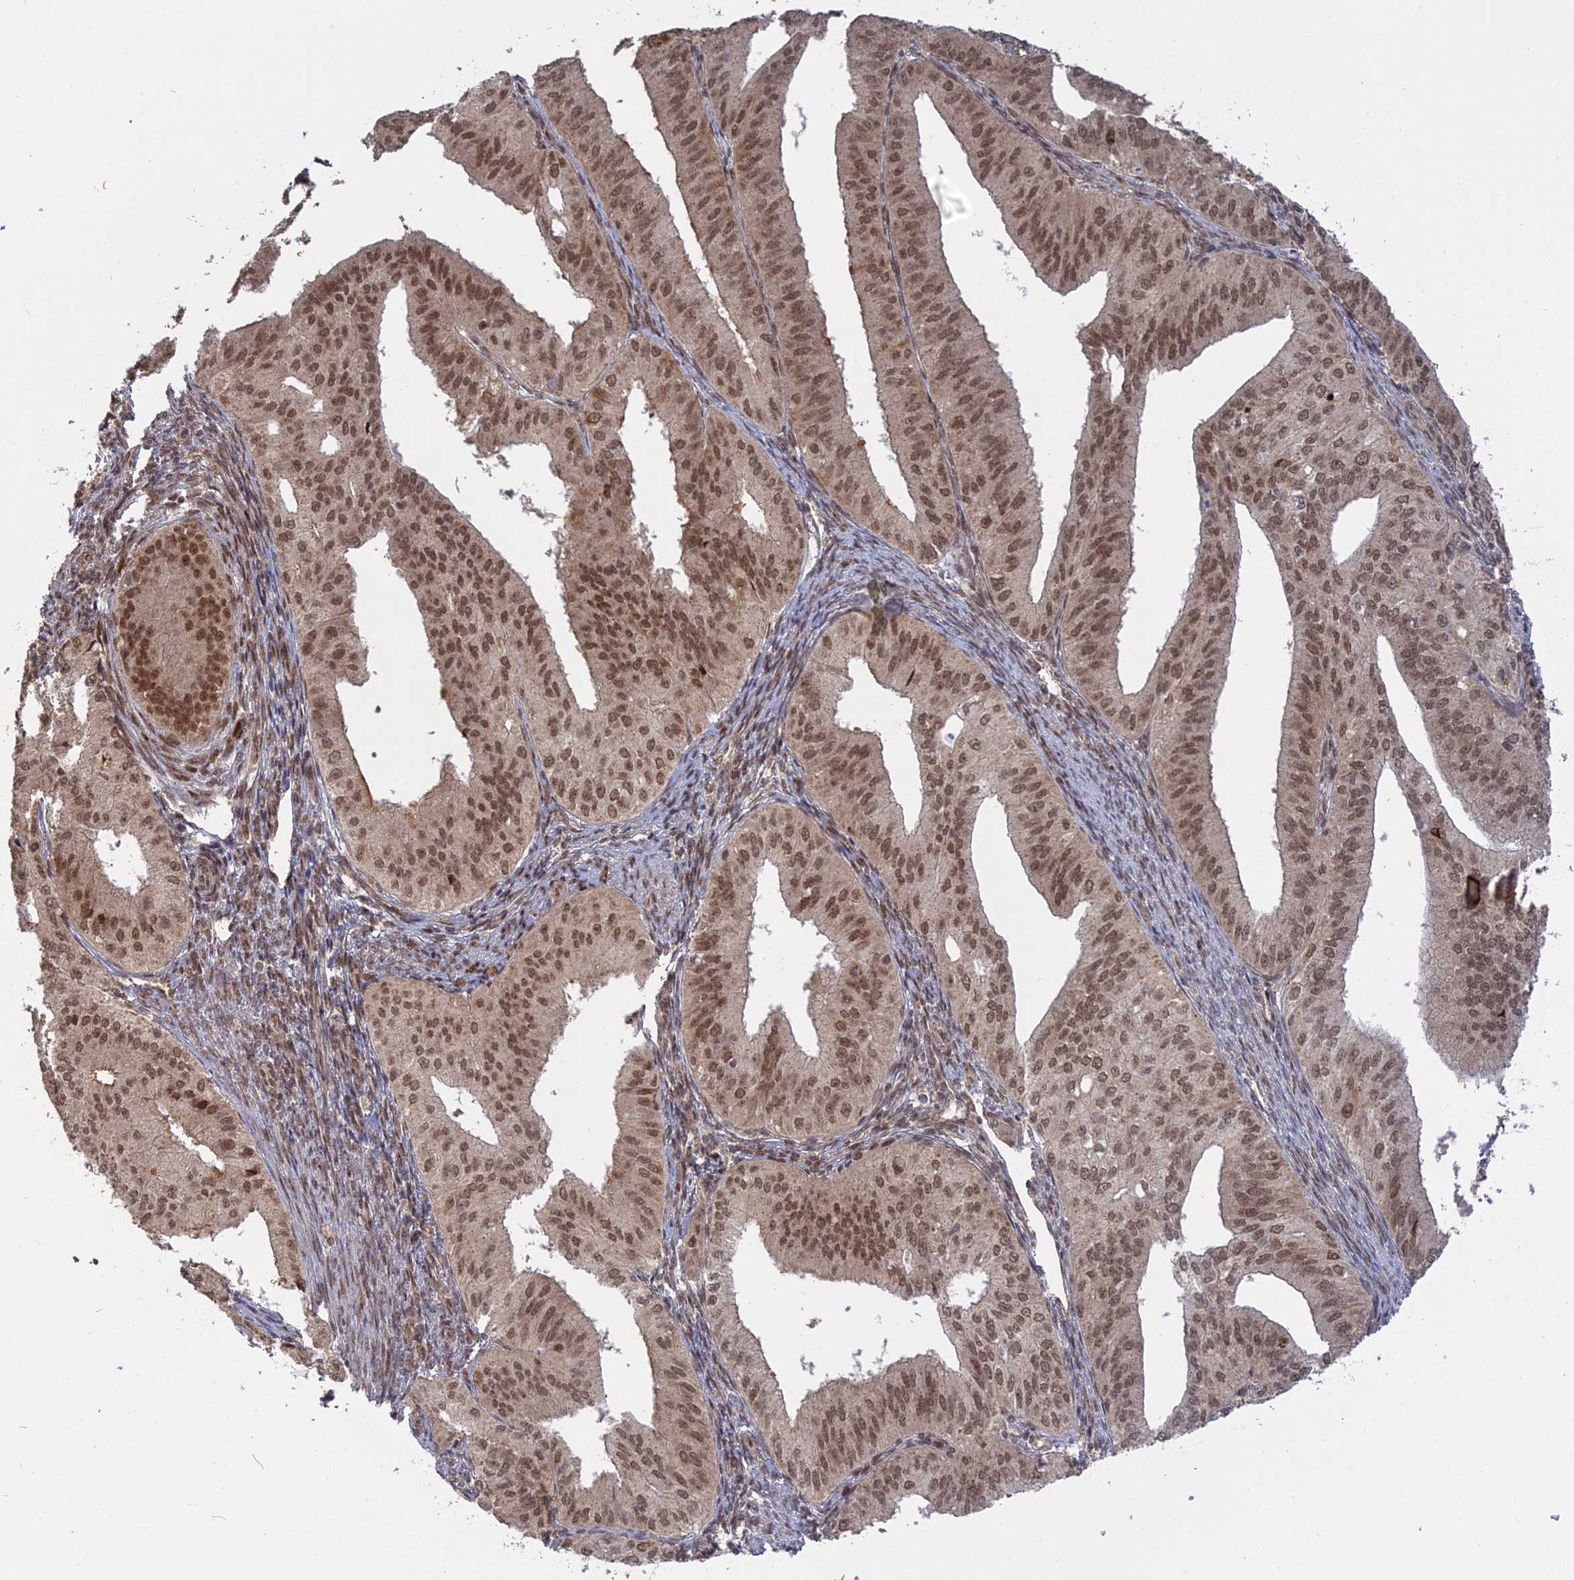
{"staining": {"intensity": "moderate", "quantity": ">75%", "location": "nuclear"}, "tissue": "endometrial cancer", "cell_type": "Tumor cells", "image_type": "cancer", "snomed": [{"axis": "morphology", "description": "Adenocarcinoma, NOS"}, {"axis": "topography", "description": "Endometrium"}], "caption": "This micrograph reveals IHC staining of endometrial adenocarcinoma, with medium moderate nuclear staining in about >75% of tumor cells.", "gene": "PKIG", "patient": {"sex": "female", "age": 50}}